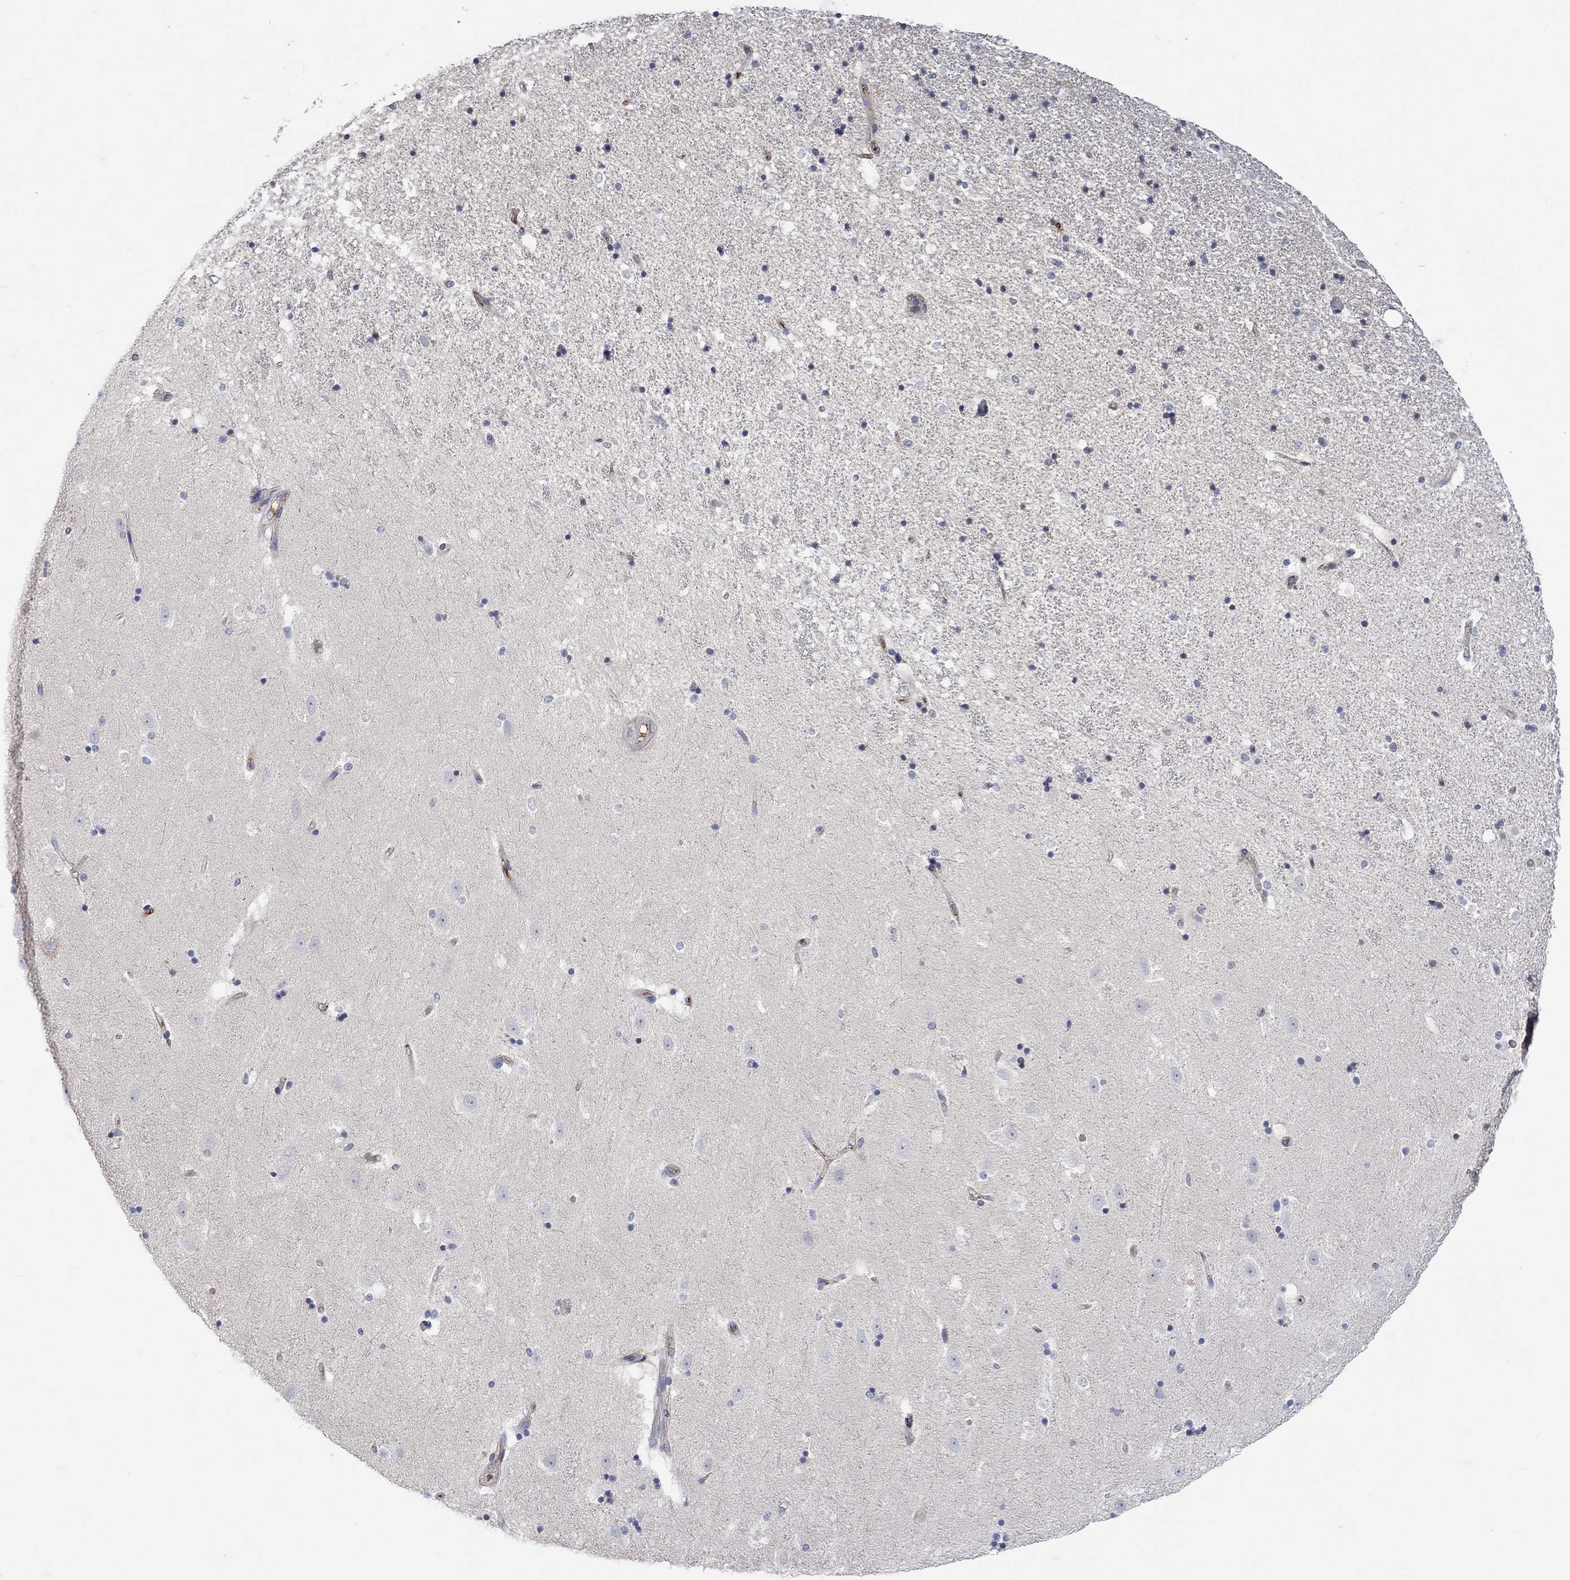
{"staining": {"intensity": "negative", "quantity": "none", "location": "none"}, "tissue": "hippocampus", "cell_type": "Glial cells", "image_type": "normal", "snomed": [{"axis": "morphology", "description": "Normal tissue, NOS"}, {"axis": "topography", "description": "Hippocampus"}], "caption": "IHC of unremarkable human hippocampus shows no positivity in glial cells.", "gene": "MSTN", "patient": {"sex": "male", "age": 49}}